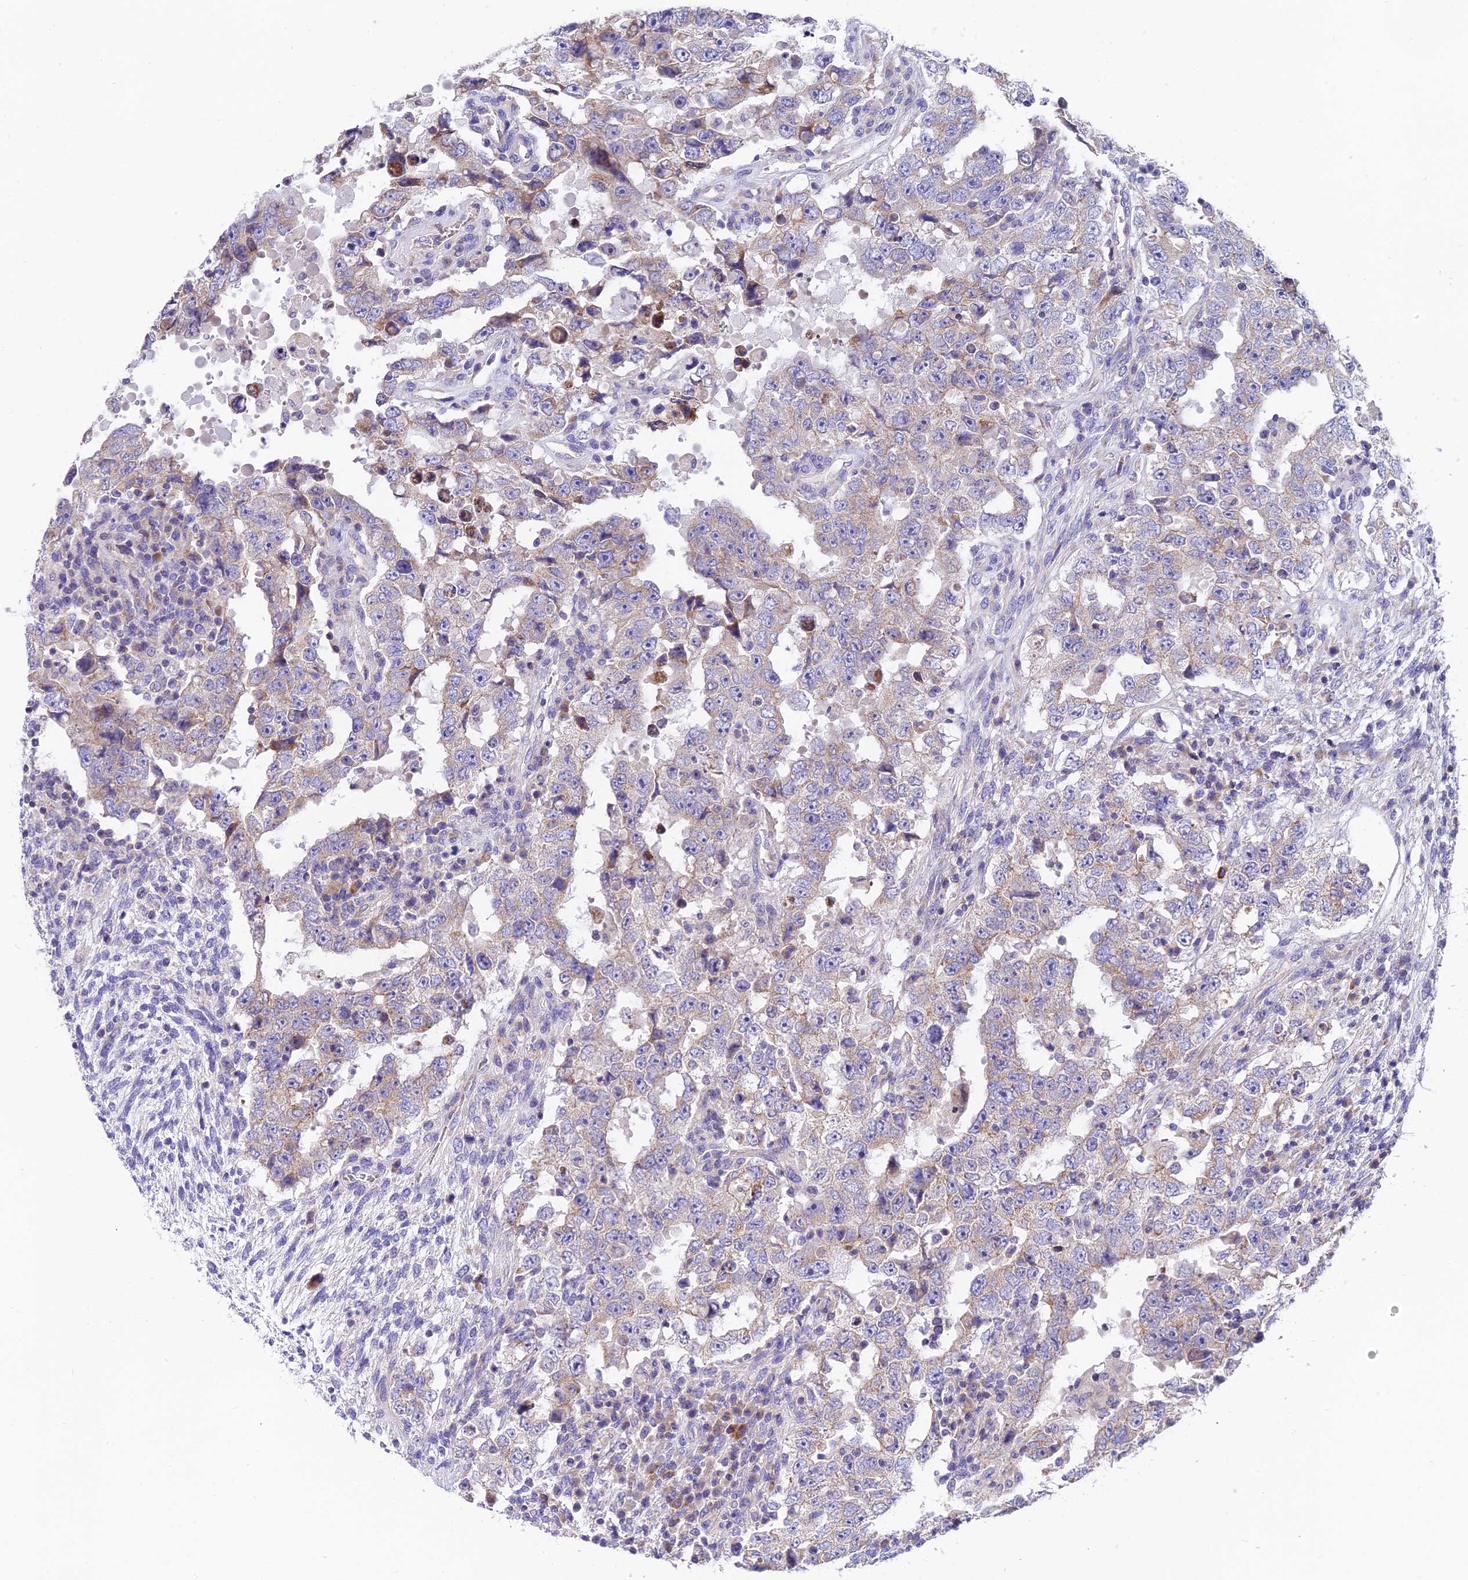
{"staining": {"intensity": "weak", "quantity": "25%-75%", "location": "cytoplasmic/membranous"}, "tissue": "testis cancer", "cell_type": "Tumor cells", "image_type": "cancer", "snomed": [{"axis": "morphology", "description": "Carcinoma, Embryonal, NOS"}, {"axis": "topography", "description": "Testis"}], "caption": "DAB immunohistochemical staining of human embryonal carcinoma (testis) exhibits weak cytoplasmic/membranous protein staining in about 25%-75% of tumor cells. Nuclei are stained in blue.", "gene": "MVB12A", "patient": {"sex": "male", "age": 26}}